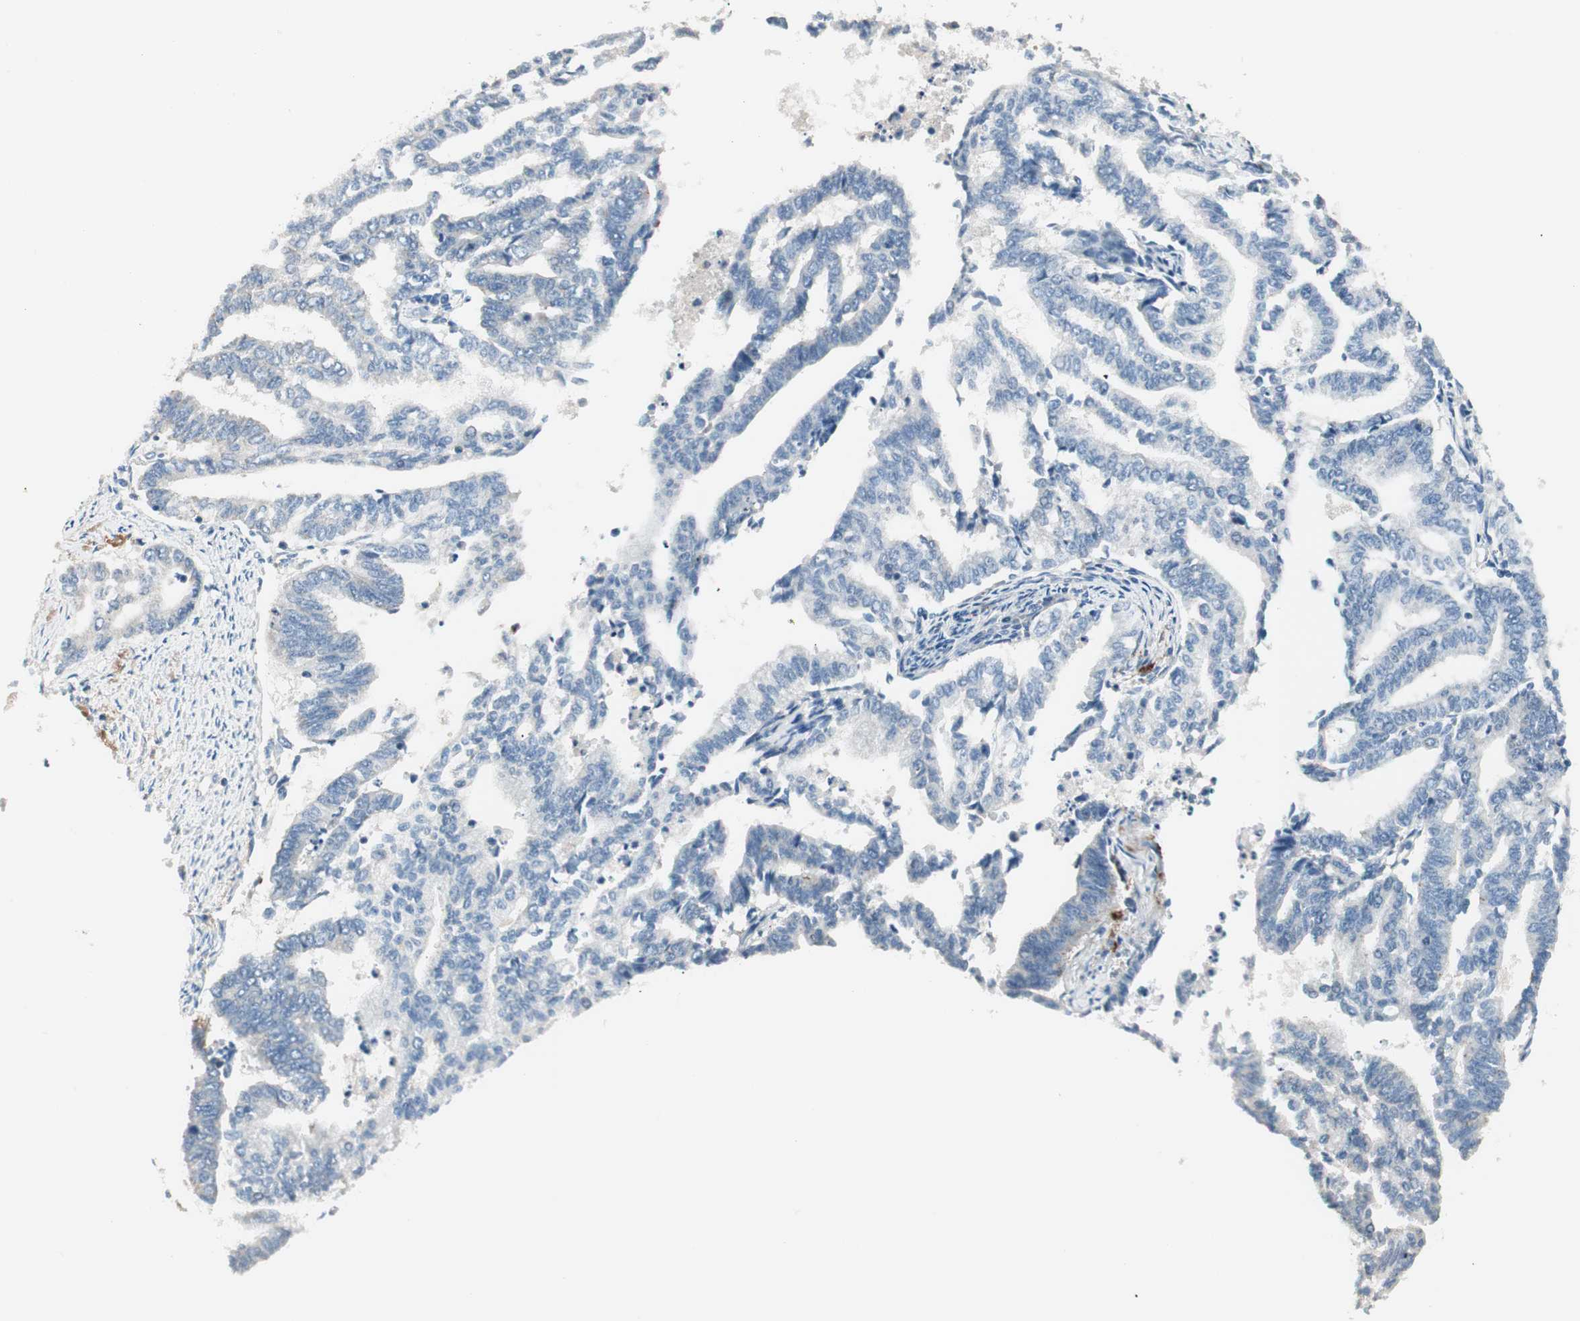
{"staining": {"intensity": "negative", "quantity": "none", "location": "none"}, "tissue": "endometrial cancer", "cell_type": "Tumor cells", "image_type": "cancer", "snomed": [{"axis": "morphology", "description": "Adenocarcinoma, NOS"}, {"axis": "topography", "description": "Endometrium"}], "caption": "Immunohistochemical staining of human adenocarcinoma (endometrial) reveals no significant staining in tumor cells. (Stains: DAB immunohistochemistry with hematoxylin counter stain, Microscopy: brightfield microscopy at high magnification).", "gene": "RAD54B", "patient": {"sex": "female", "age": 79}}